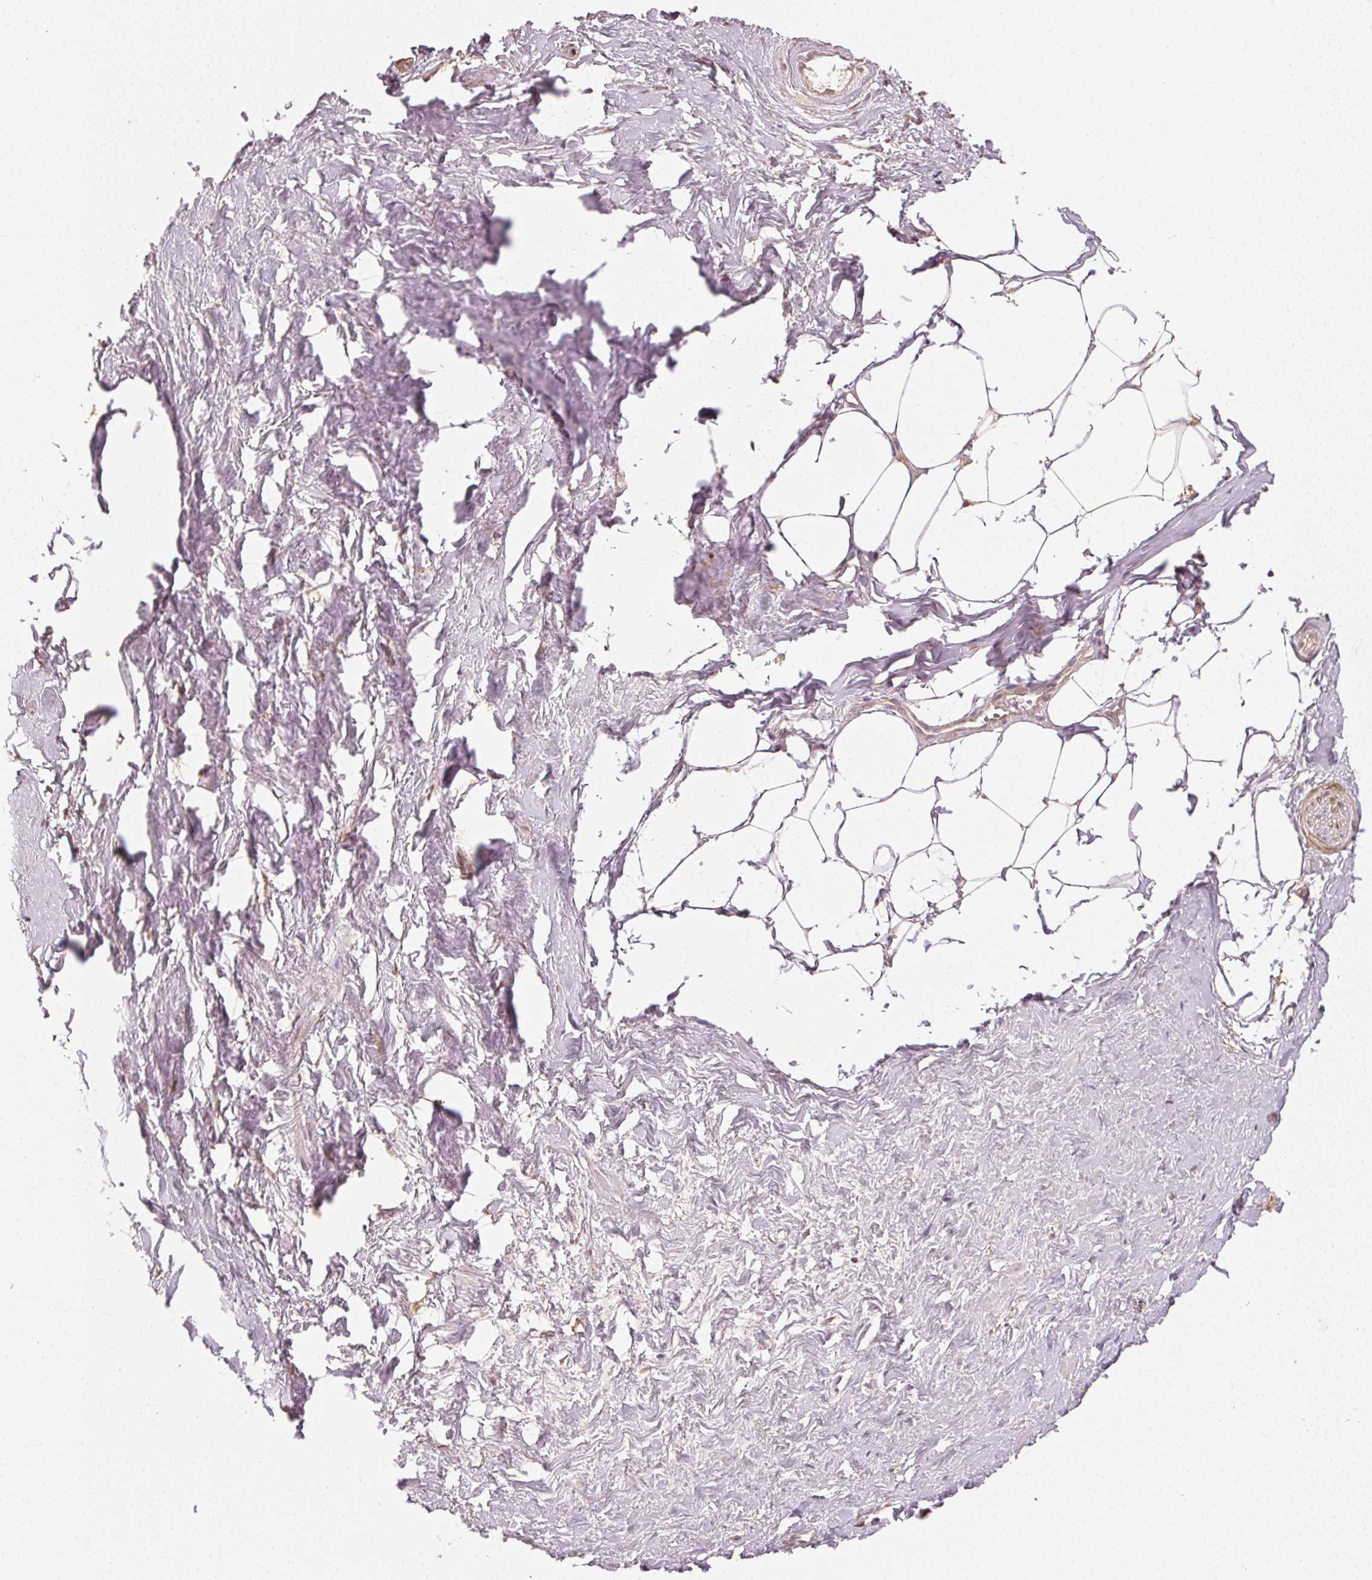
{"staining": {"intensity": "negative", "quantity": "none", "location": "none"}, "tissue": "adipose tissue", "cell_type": "Adipocytes", "image_type": "normal", "snomed": [{"axis": "morphology", "description": "Normal tissue, NOS"}, {"axis": "topography", "description": "Prostate"}, {"axis": "topography", "description": "Peripheral nerve tissue"}], "caption": "Immunohistochemistry photomicrograph of unremarkable human adipose tissue stained for a protein (brown), which displays no staining in adipocytes.", "gene": "C2orf73", "patient": {"sex": "male", "age": 55}}